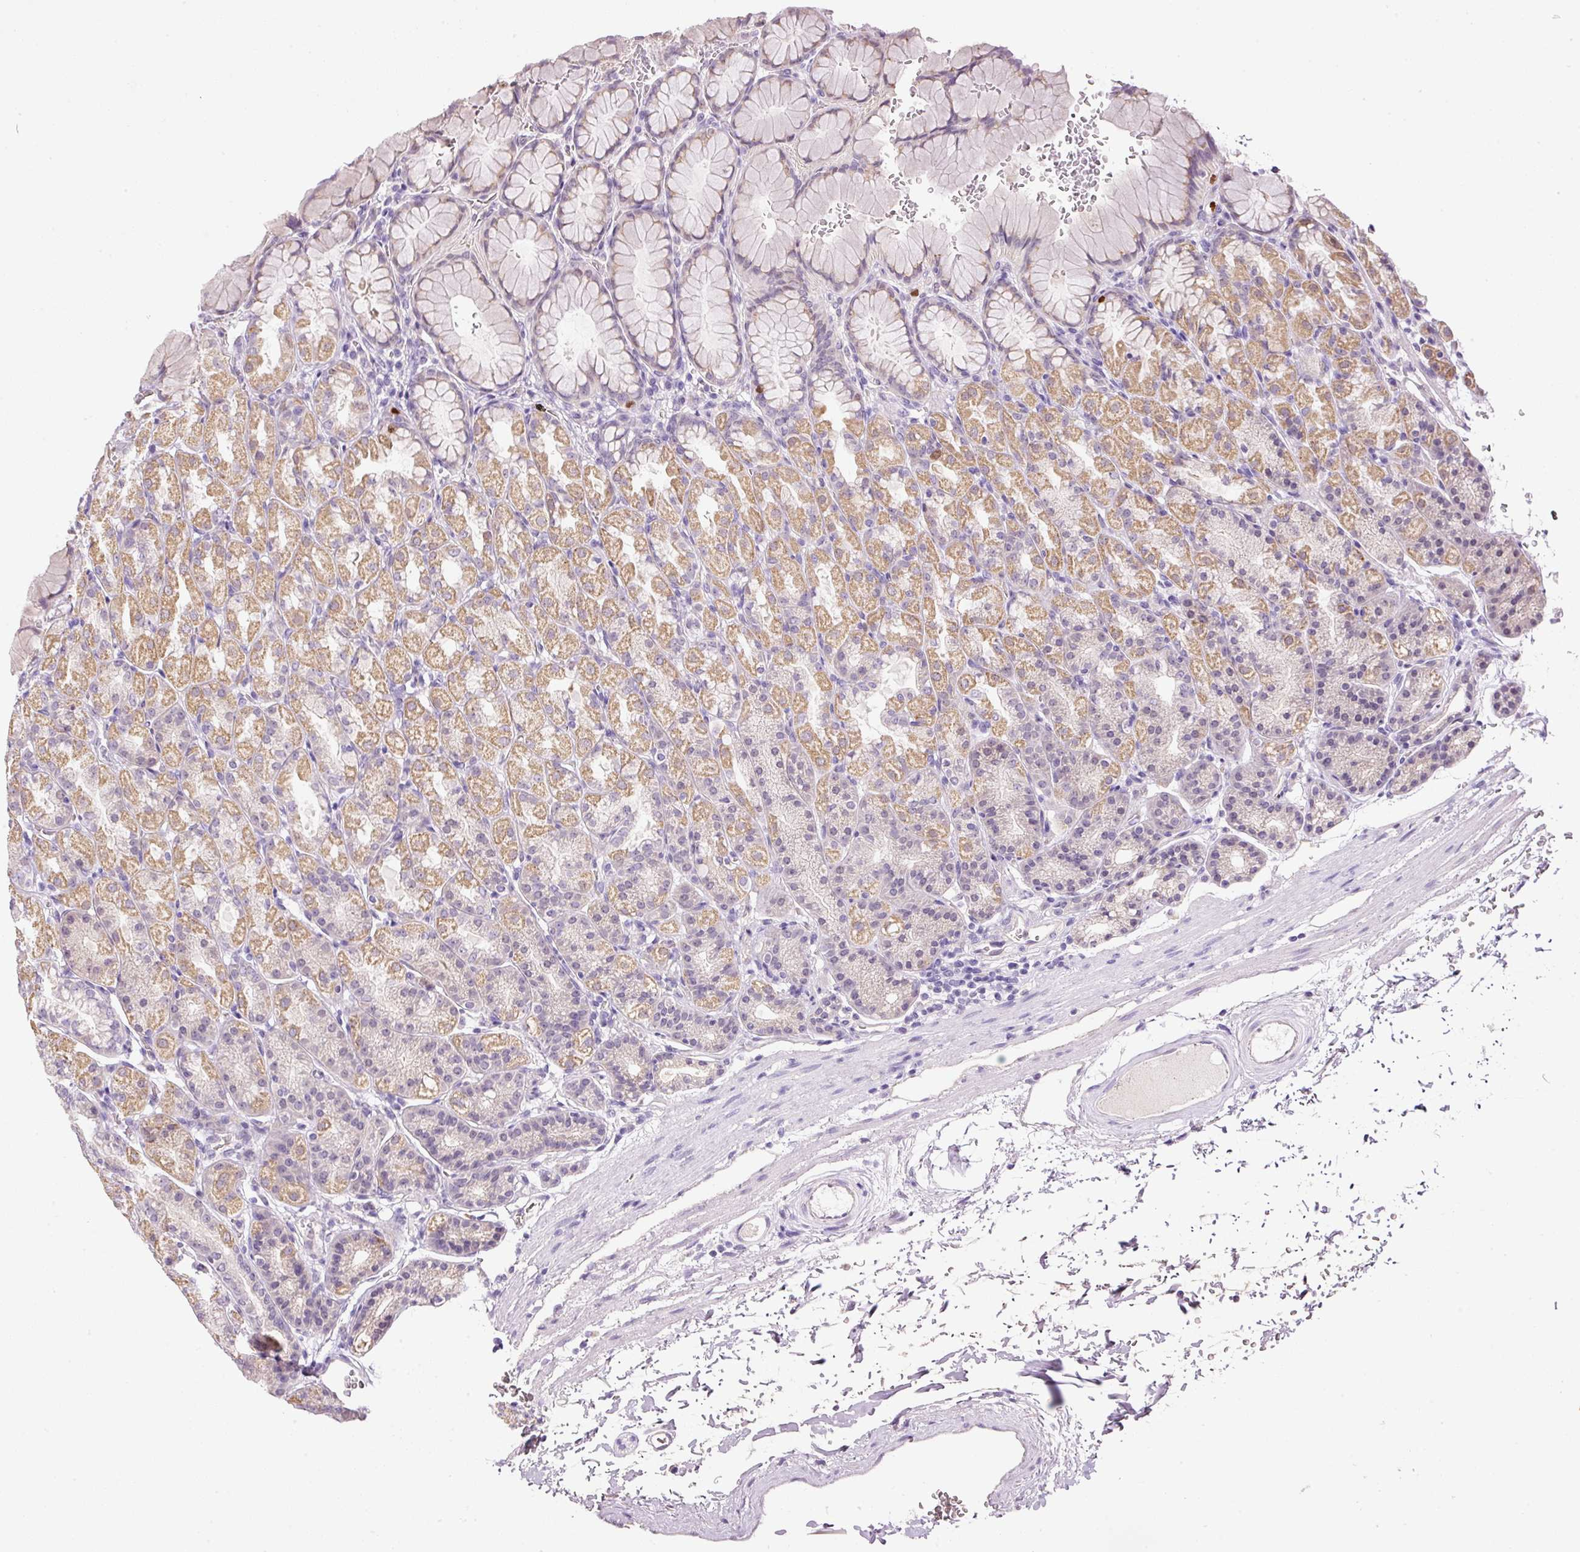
{"staining": {"intensity": "moderate", "quantity": ">75%", "location": "cytoplasmic/membranous"}, "tissue": "stomach", "cell_type": "Glandular cells", "image_type": "normal", "snomed": [{"axis": "morphology", "description": "Normal tissue, NOS"}, {"axis": "topography", "description": "Stomach, upper"}], "caption": "Protein expression analysis of benign stomach demonstrates moderate cytoplasmic/membranous expression in about >75% of glandular cells.", "gene": "KPNA2", "patient": {"sex": "female", "age": 81}}